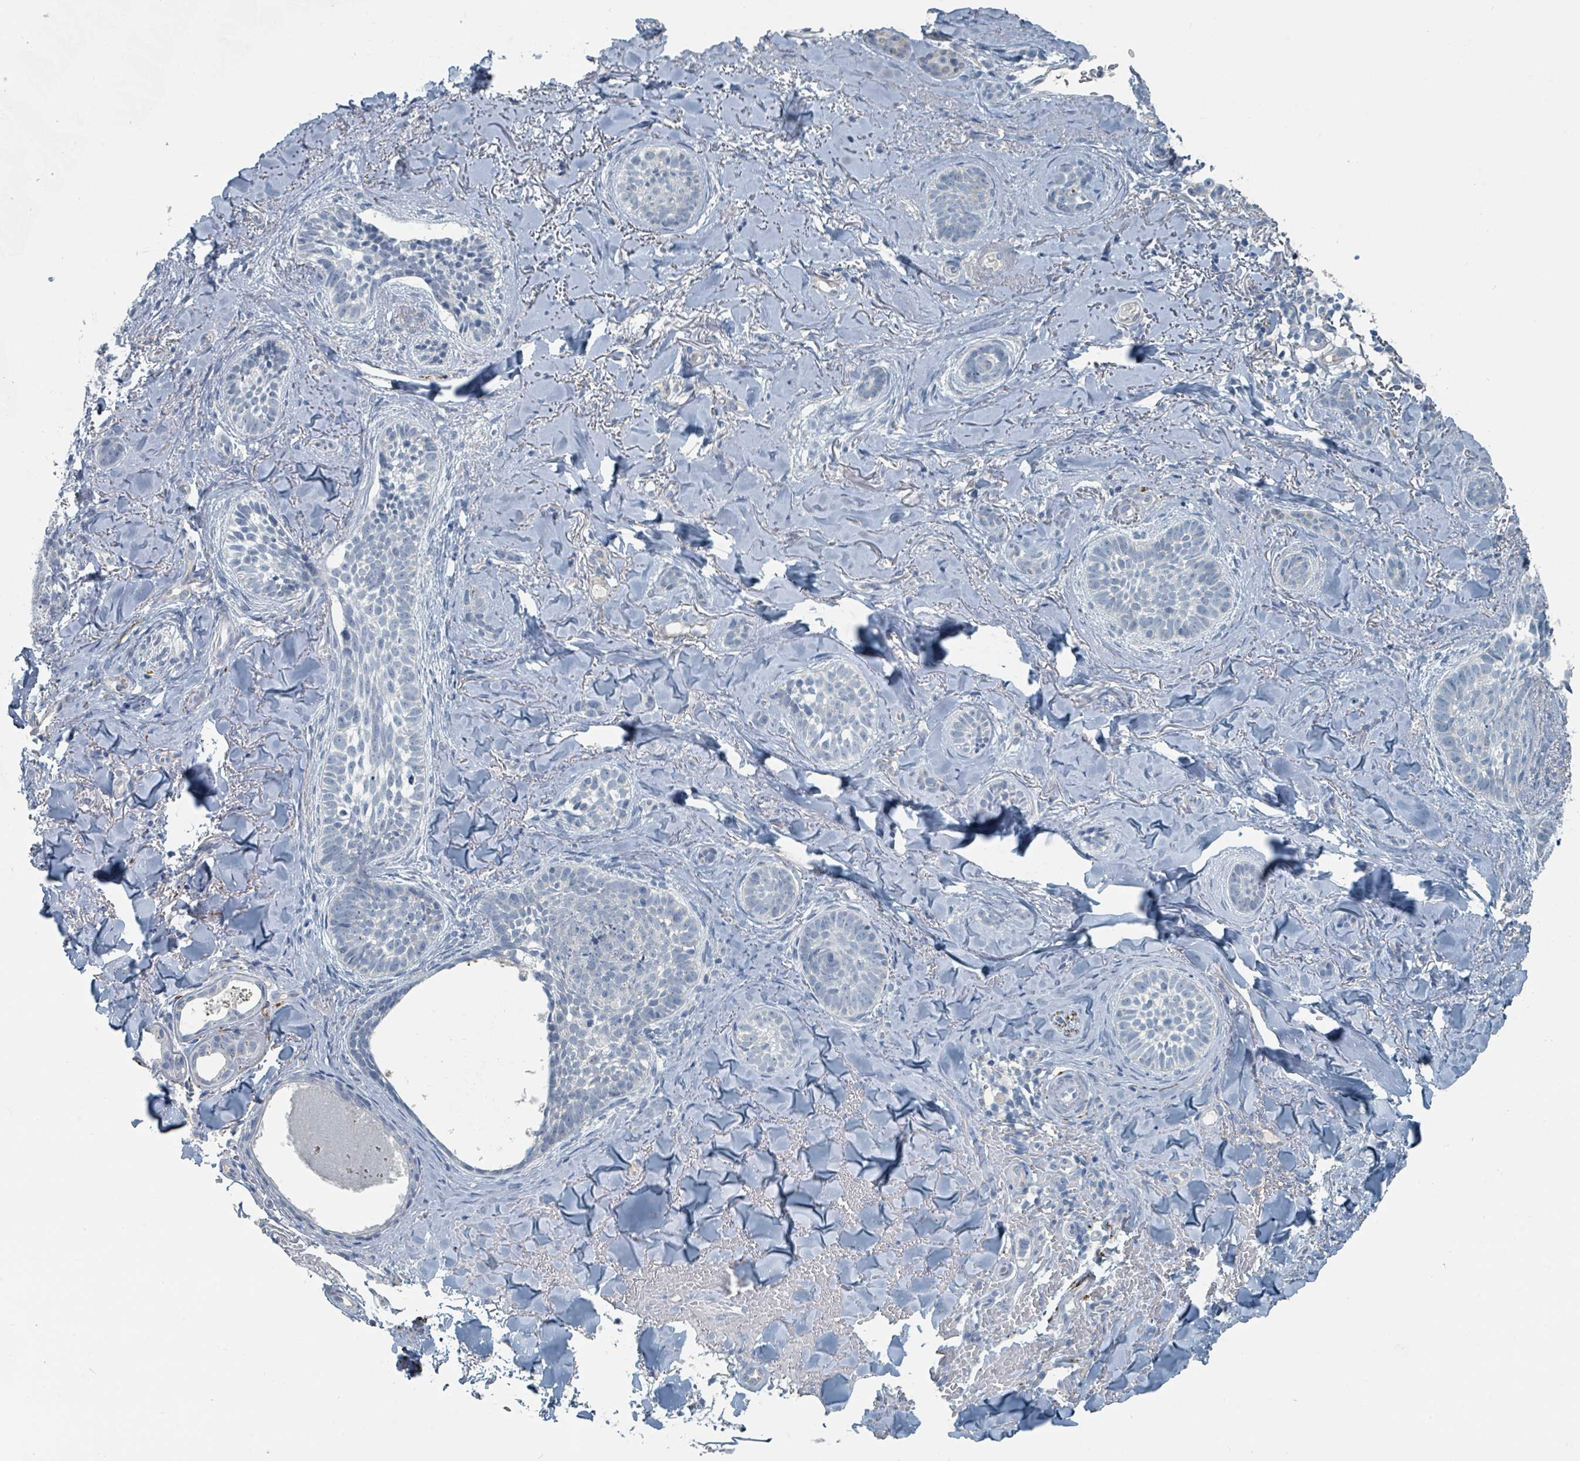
{"staining": {"intensity": "negative", "quantity": "none", "location": "none"}, "tissue": "skin cancer", "cell_type": "Tumor cells", "image_type": "cancer", "snomed": [{"axis": "morphology", "description": "Basal cell carcinoma"}, {"axis": "topography", "description": "Skin"}], "caption": "This is an immunohistochemistry (IHC) photomicrograph of skin cancer (basal cell carcinoma). There is no positivity in tumor cells.", "gene": "RASA4", "patient": {"sex": "female", "age": 55}}